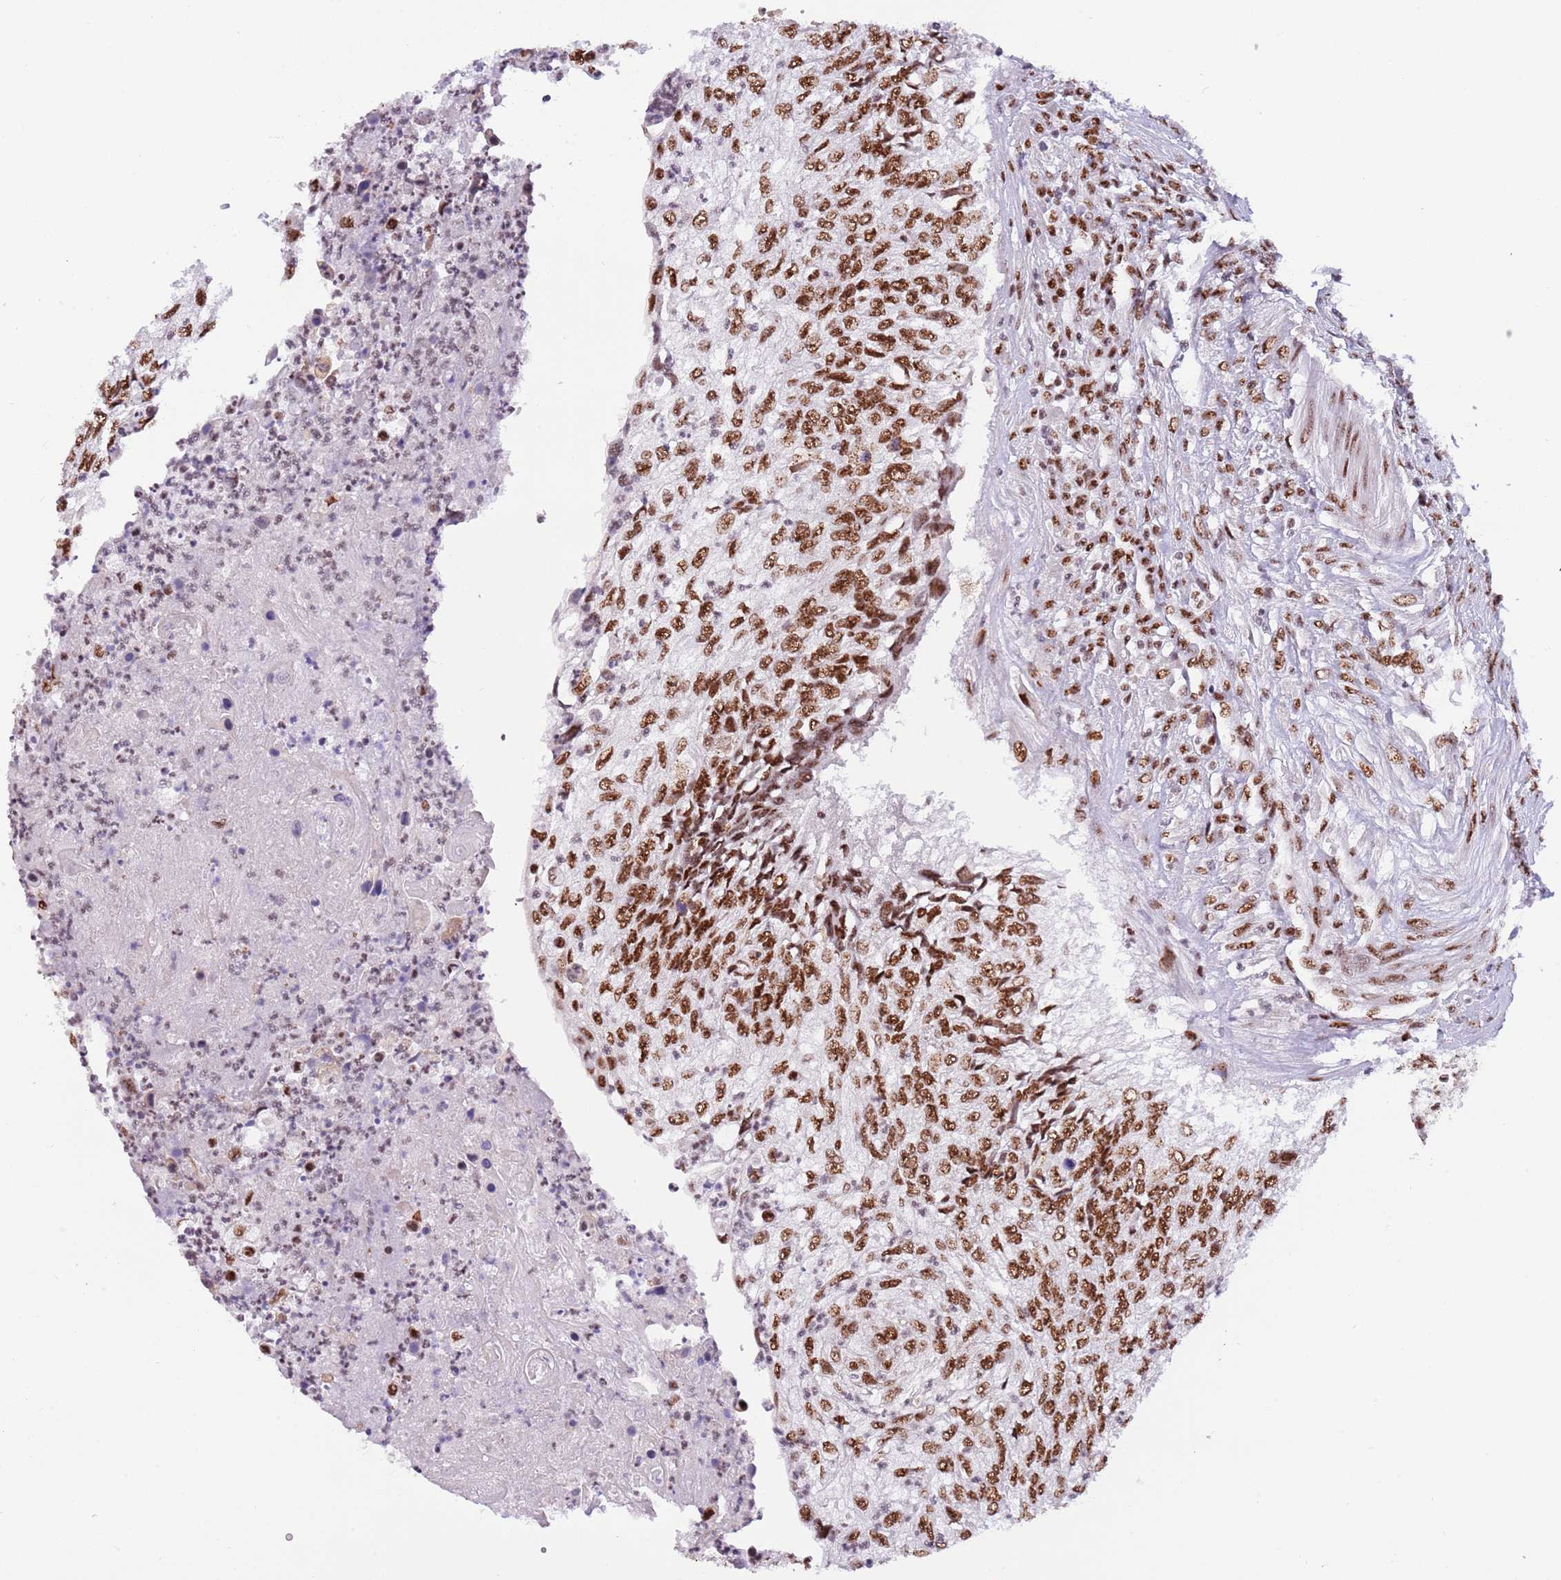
{"staining": {"intensity": "strong", "quantity": ">75%", "location": "nuclear"}, "tissue": "urothelial cancer", "cell_type": "Tumor cells", "image_type": "cancer", "snomed": [{"axis": "morphology", "description": "Urothelial carcinoma, High grade"}, {"axis": "topography", "description": "Urinary bladder"}], "caption": "Human urothelial cancer stained with a brown dye shows strong nuclear positive positivity in approximately >75% of tumor cells.", "gene": "SF3A2", "patient": {"sex": "female", "age": 60}}